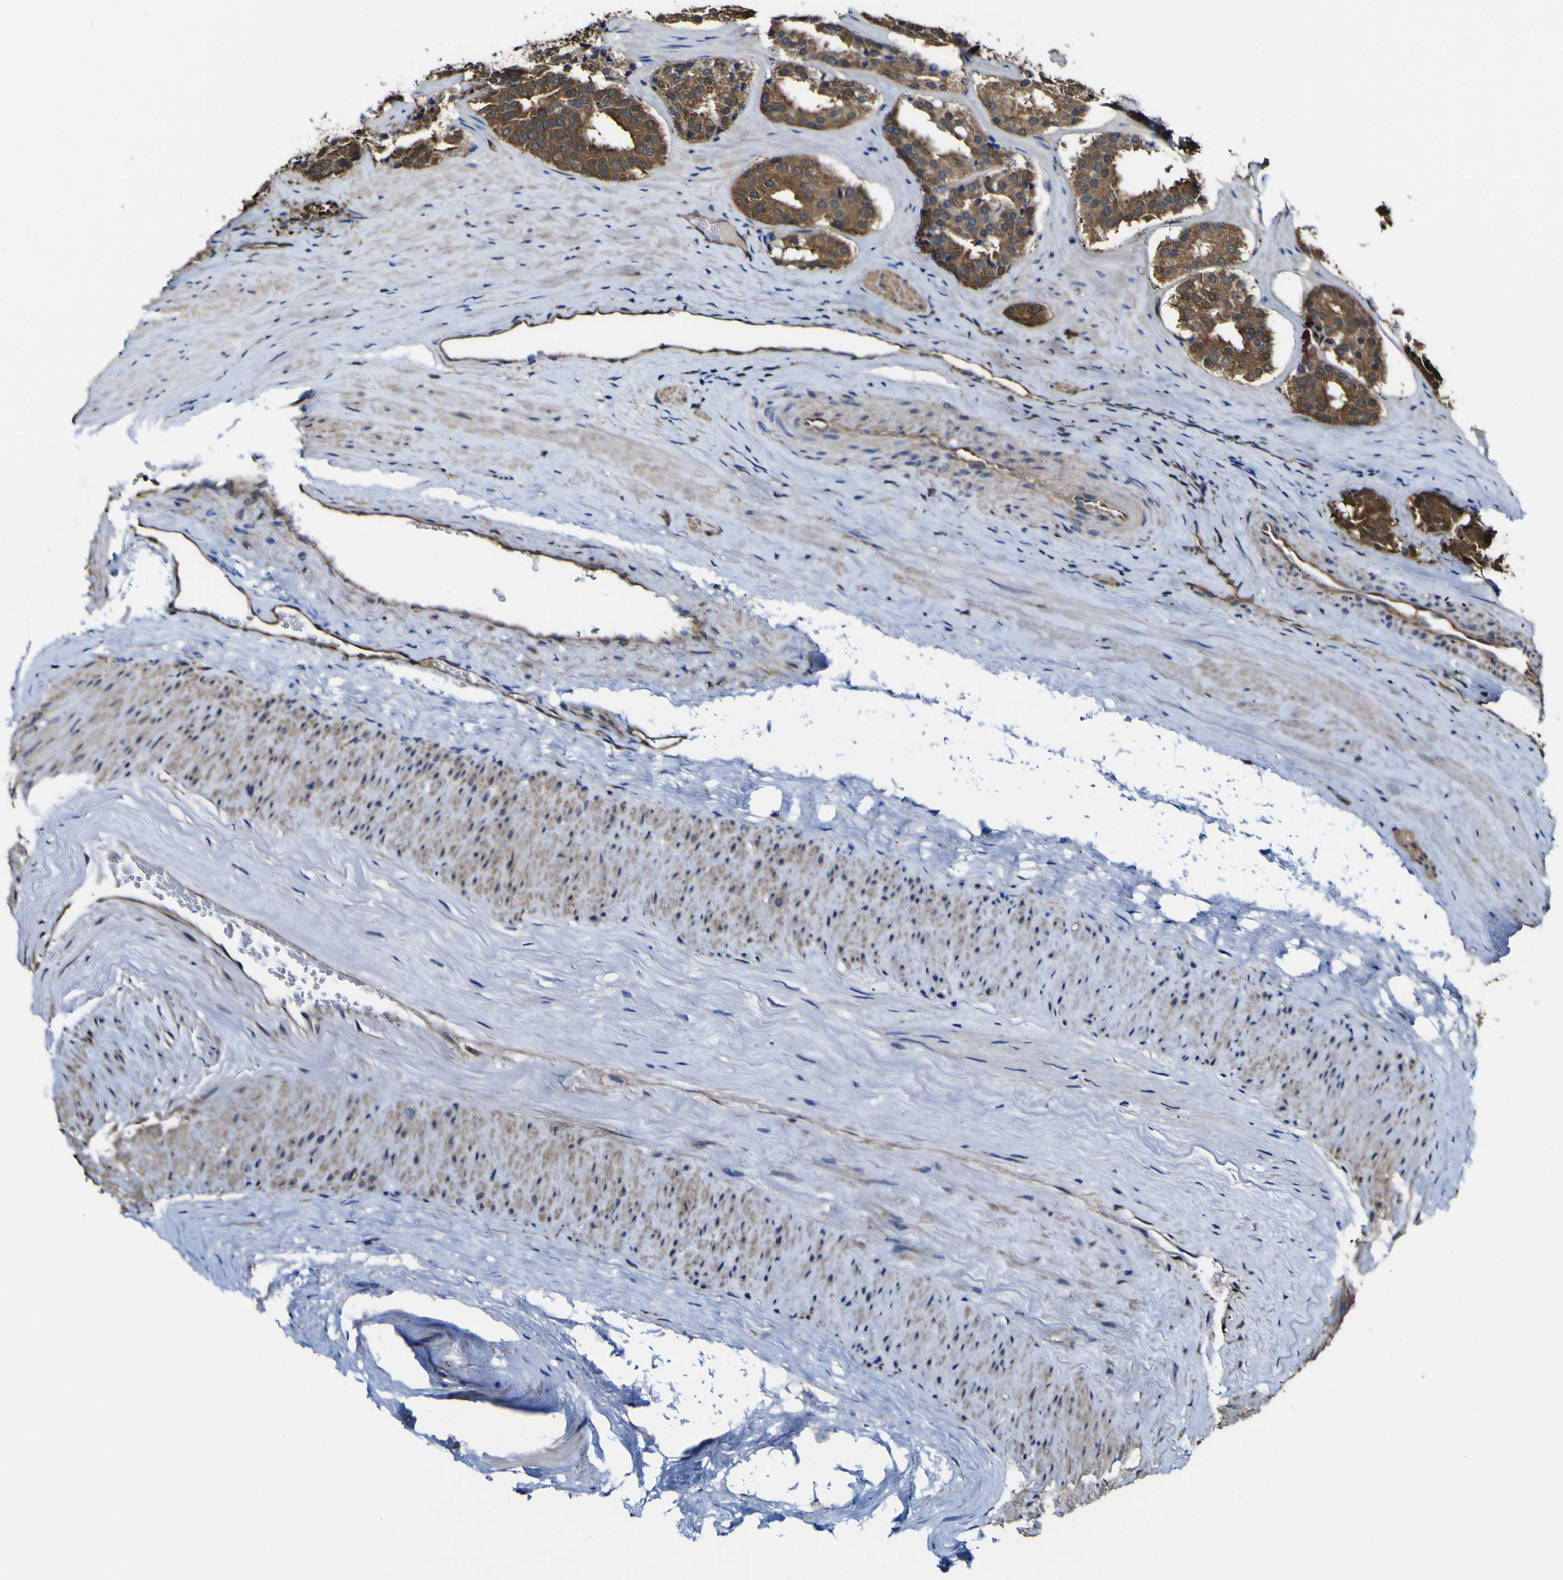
{"staining": {"intensity": "moderate", "quantity": ">75%", "location": "cytoplasmic/membranous"}, "tissue": "prostate cancer", "cell_type": "Tumor cells", "image_type": "cancer", "snomed": [{"axis": "morphology", "description": "Adenocarcinoma, High grade"}, {"axis": "topography", "description": "Prostate"}], "caption": "A photomicrograph of prostate cancer stained for a protein reveals moderate cytoplasmic/membranous brown staining in tumor cells.", "gene": "PTPRR", "patient": {"sex": "male", "age": 60}}